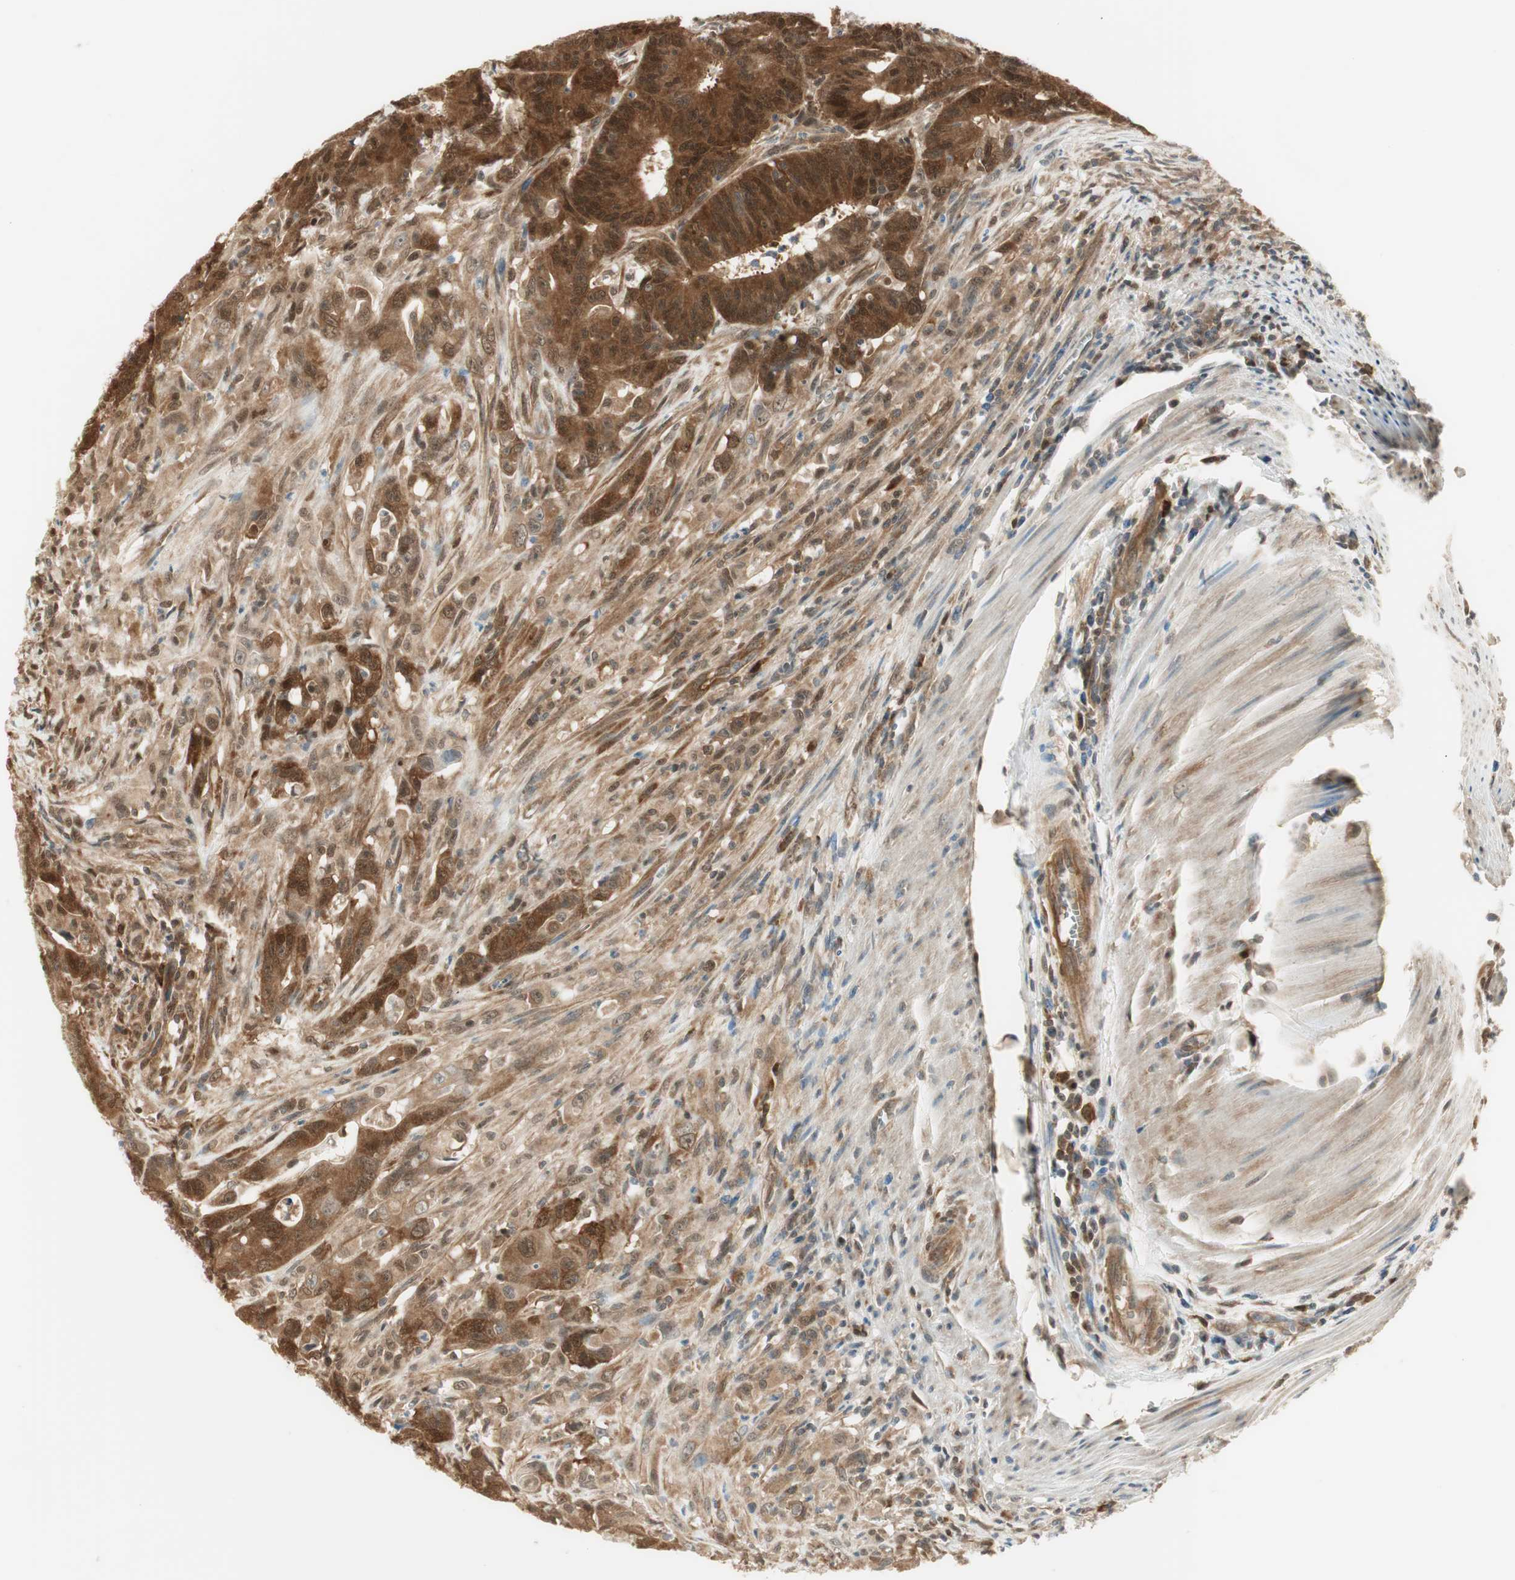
{"staining": {"intensity": "strong", "quantity": "25%-75%", "location": "cytoplasmic/membranous,nuclear"}, "tissue": "colorectal cancer", "cell_type": "Tumor cells", "image_type": "cancer", "snomed": [{"axis": "morphology", "description": "Adenocarcinoma, NOS"}, {"axis": "topography", "description": "Colon"}], "caption": "Colorectal adenocarcinoma tissue demonstrates strong cytoplasmic/membranous and nuclear expression in about 25%-75% of tumor cells, visualized by immunohistochemistry.", "gene": "IPO5", "patient": {"sex": "male", "age": 45}}